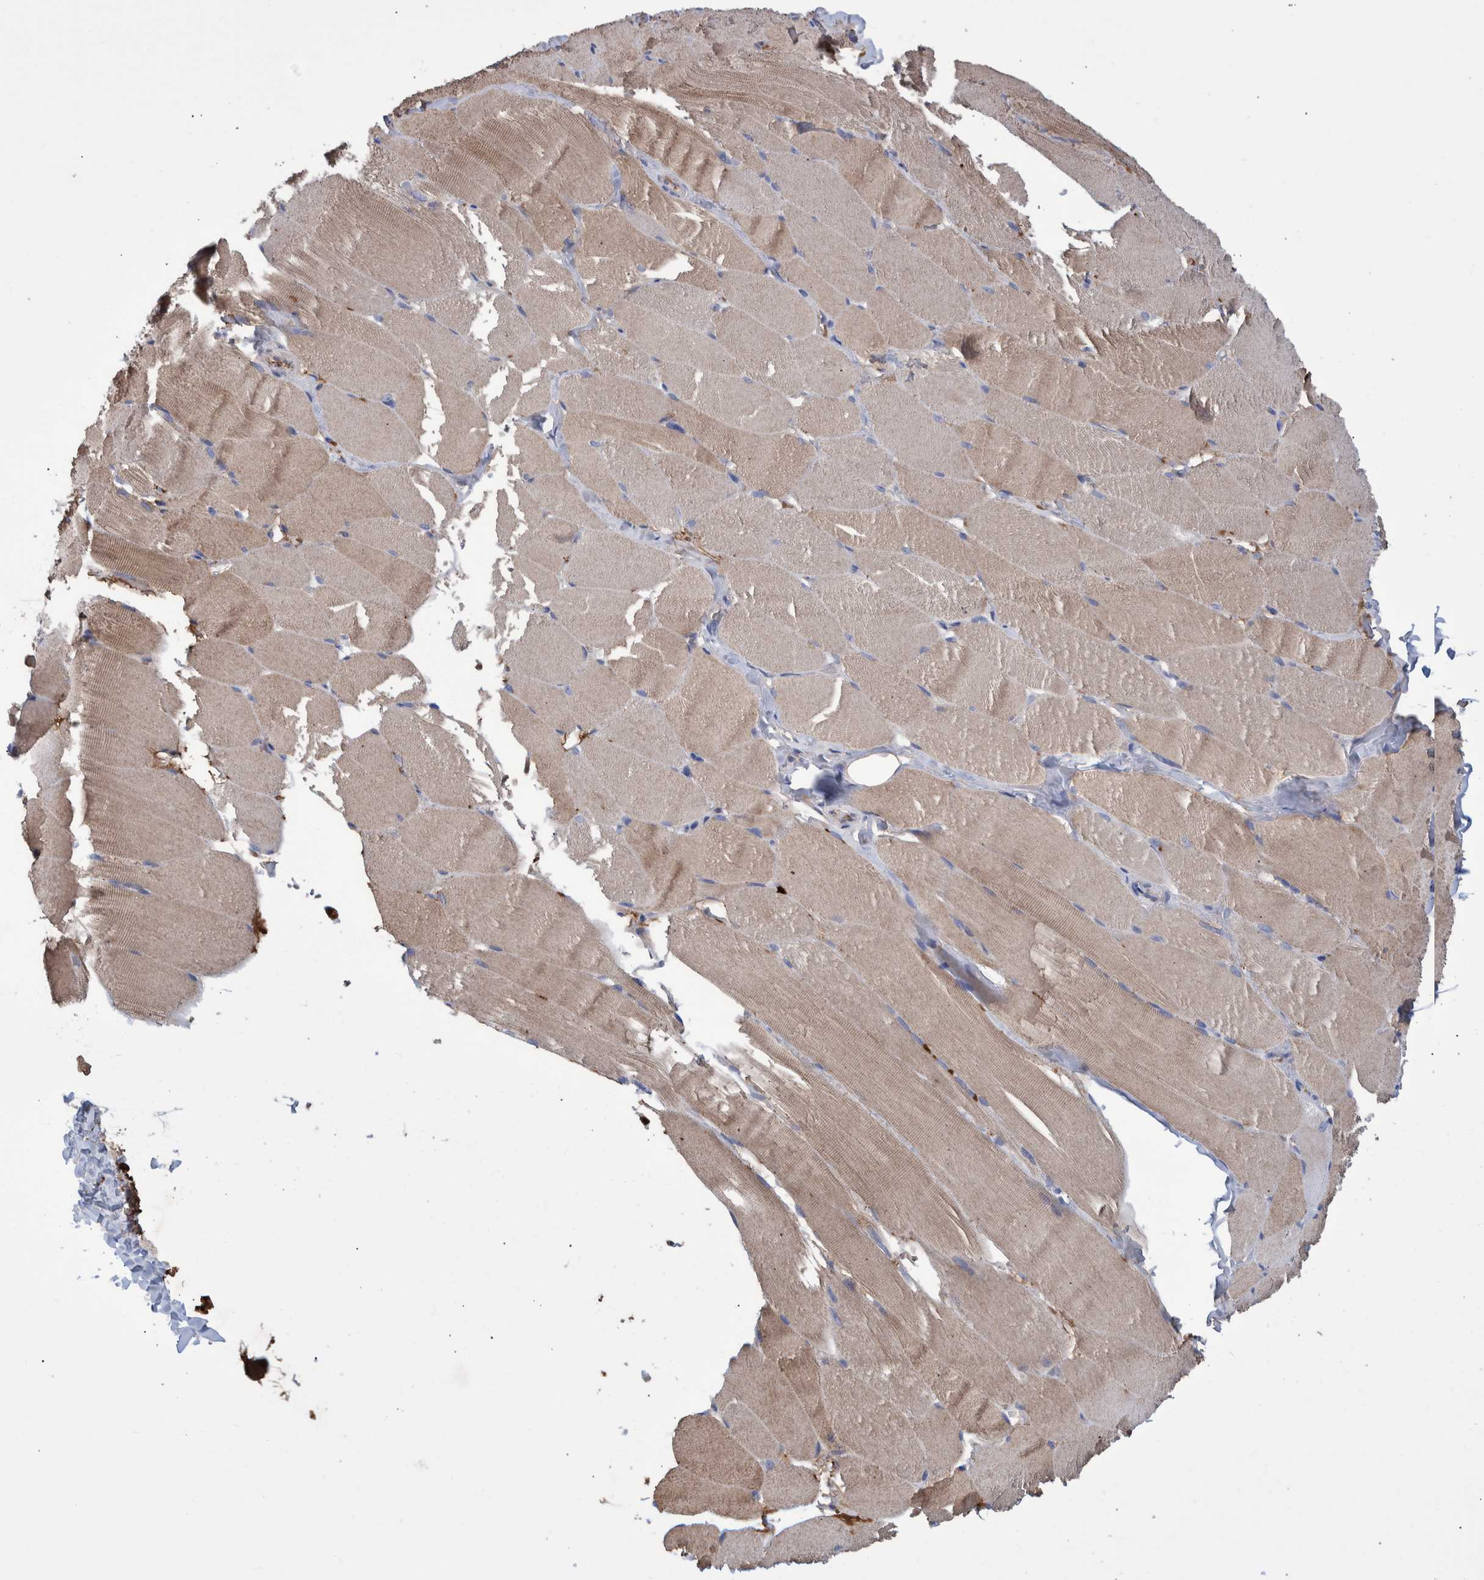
{"staining": {"intensity": "weak", "quantity": "25%-75%", "location": "cytoplasmic/membranous"}, "tissue": "skeletal muscle", "cell_type": "Myocytes", "image_type": "normal", "snomed": [{"axis": "morphology", "description": "Normal tissue, NOS"}, {"axis": "topography", "description": "Skin"}, {"axis": "topography", "description": "Skeletal muscle"}], "caption": "About 25%-75% of myocytes in normal human skeletal muscle show weak cytoplasmic/membranous protein expression as visualized by brown immunohistochemical staining.", "gene": "DLL4", "patient": {"sex": "male", "age": 83}}